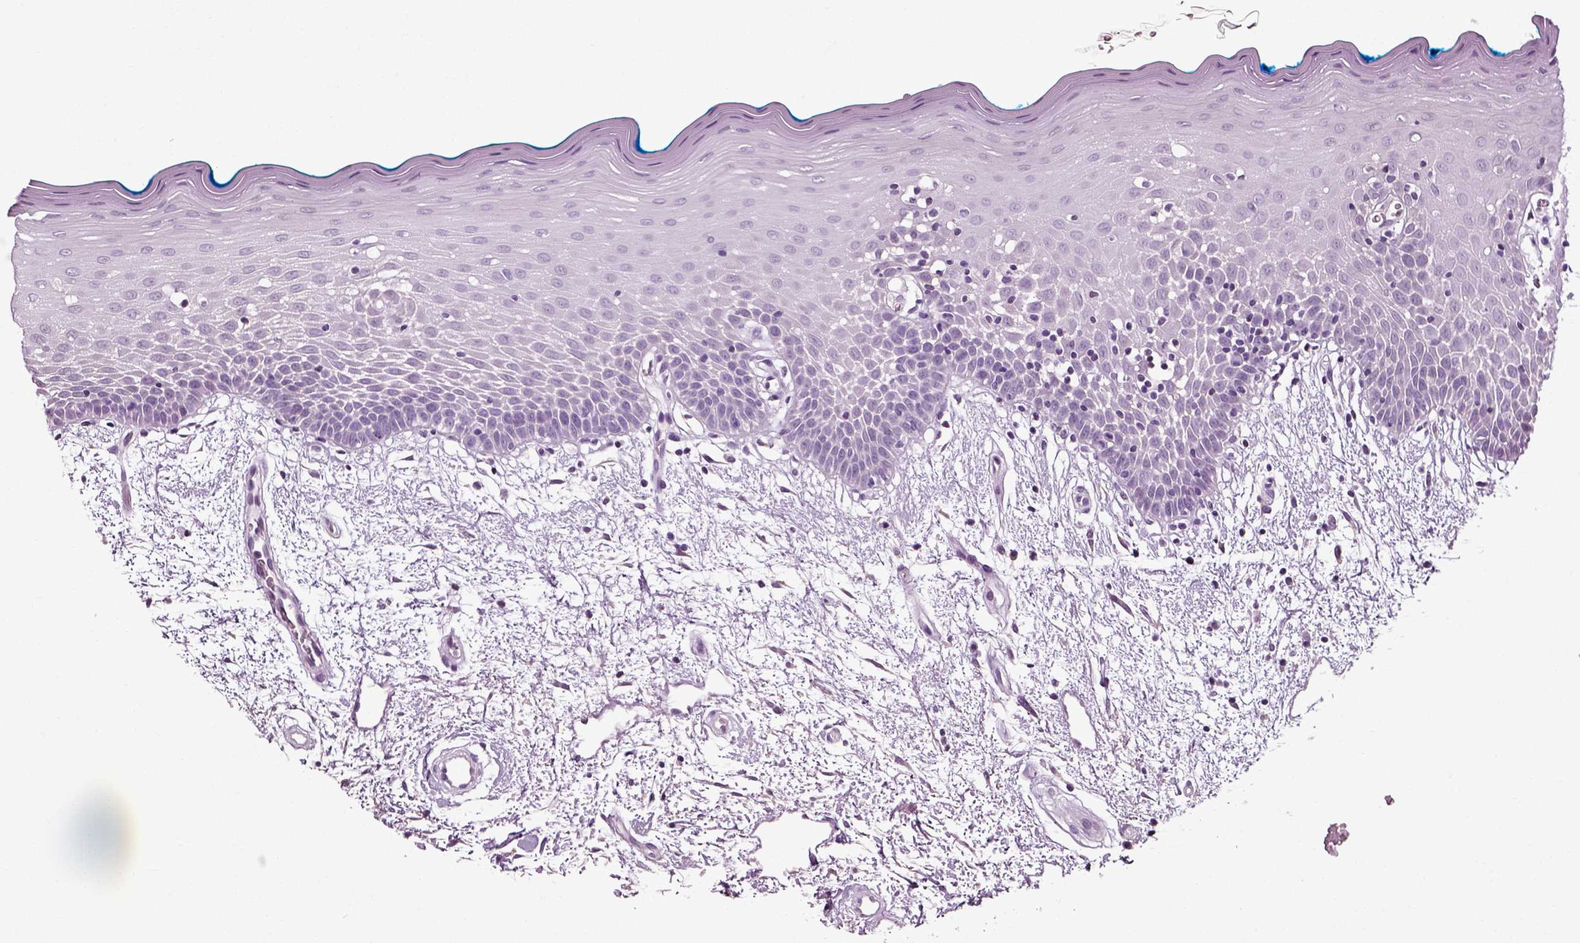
{"staining": {"intensity": "negative", "quantity": "none", "location": "none"}, "tissue": "oral mucosa", "cell_type": "Squamous epithelial cells", "image_type": "normal", "snomed": [{"axis": "morphology", "description": "Normal tissue, NOS"}, {"axis": "morphology", "description": "Squamous cell carcinoma, NOS"}, {"axis": "topography", "description": "Oral tissue"}, {"axis": "topography", "description": "Head-Neck"}], "caption": "Micrograph shows no significant protein expression in squamous epithelial cells of normal oral mucosa. Brightfield microscopy of IHC stained with DAB (brown) and hematoxylin (blue), captured at high magnification.", "gene": "SLC26A8", "patient": {"sex": "female", "age": 75}}